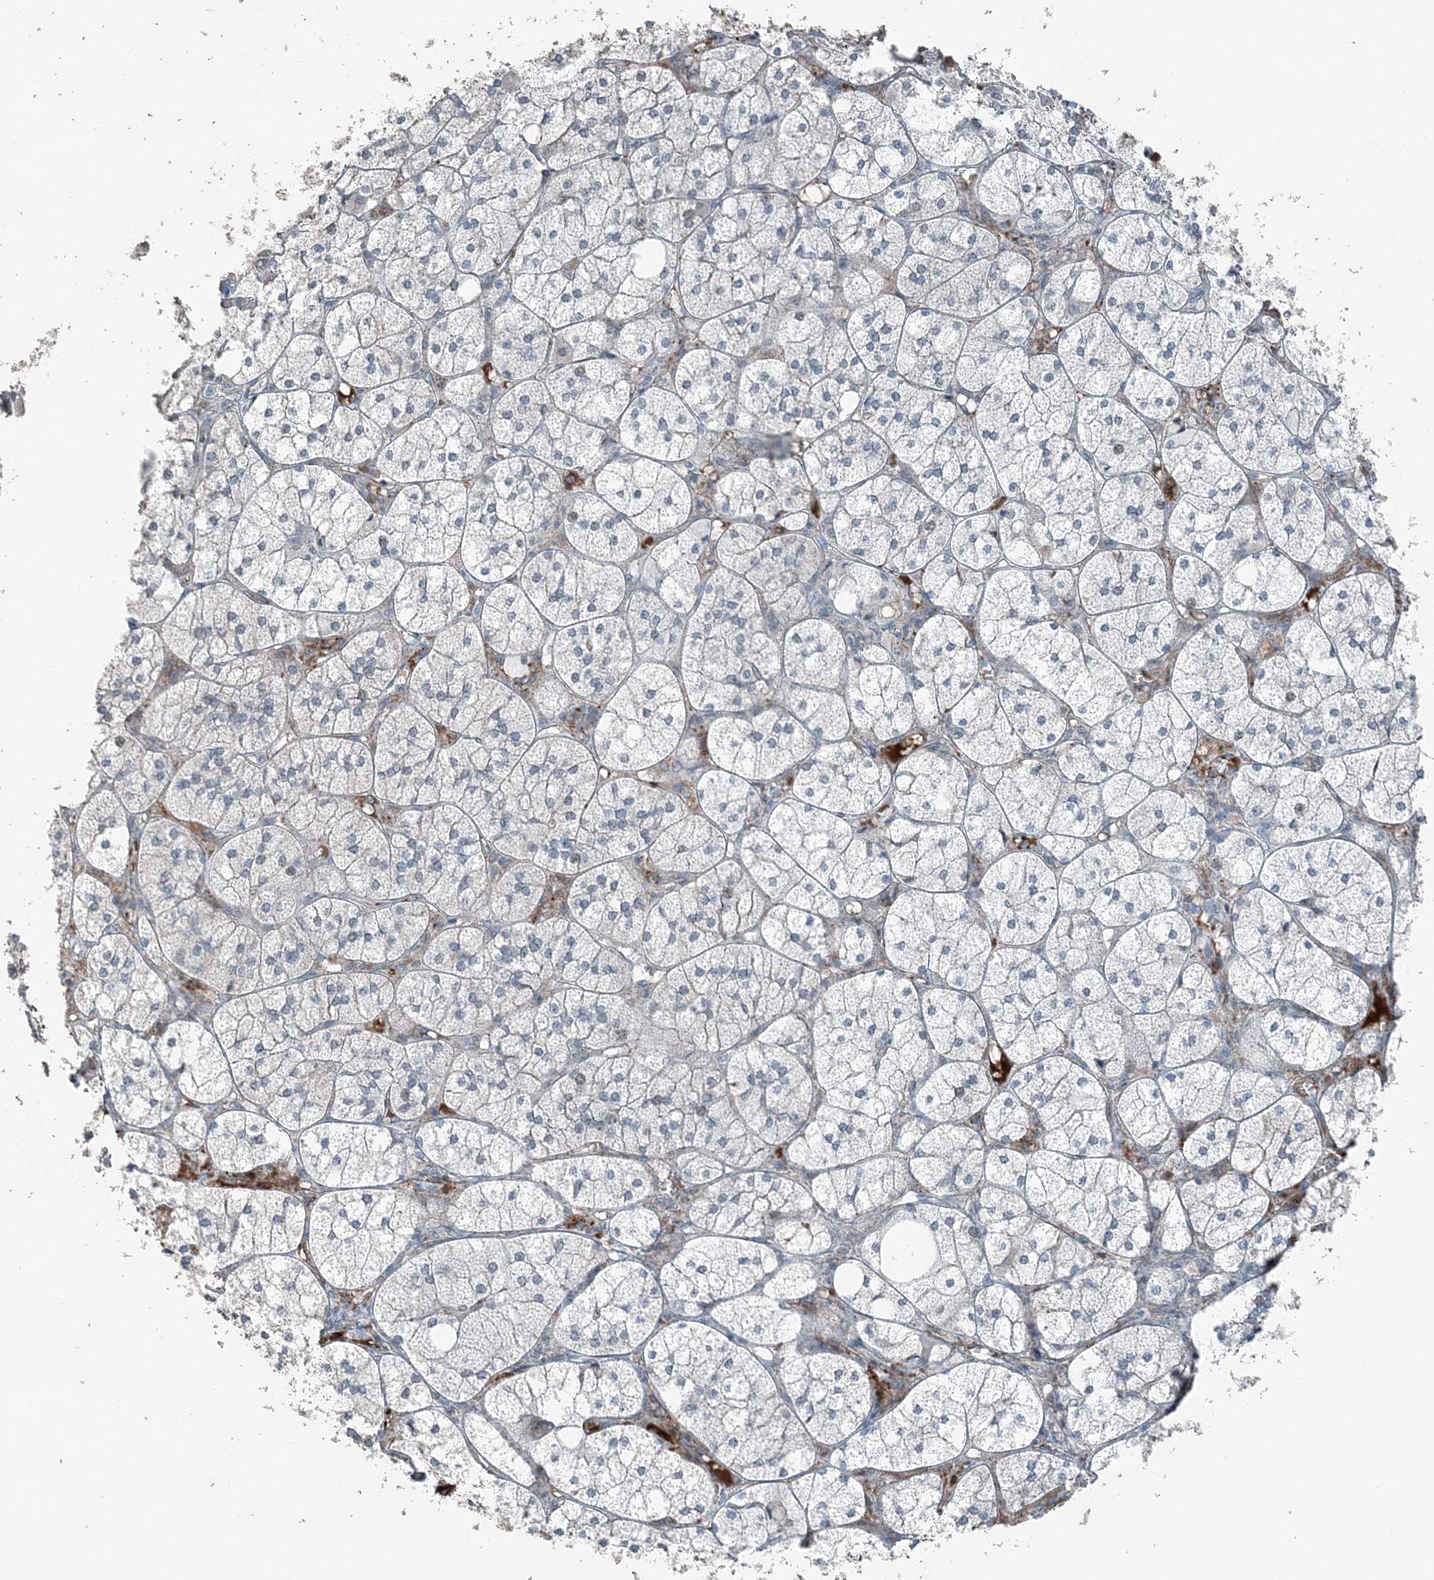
{"staining": {"intensity": "moderate", "quantity": "<25%", "location": "nuclear"}, "tissue": "adrenal gland", "cell_type": "Glandular cells", "image_type": "normal", "snomed": [{"axis": "morphology", "description": "Normal tissue, NOS"}, {"axis": "topography", "description": "Adrenal gland"}], "caption": "Immunohistochemical staining of normal human adrenal gland exhibits moderate nuclear protein expression in approximately <25% of glandular cells. (Stains: DAB (3,3'-diaminobenzidine) in brown, nuclei in blue, Microscopy: brightfield microscopy at high magnification).", "gene": "ELOVL7", "patient": {"sex": "female", "age": 61}}